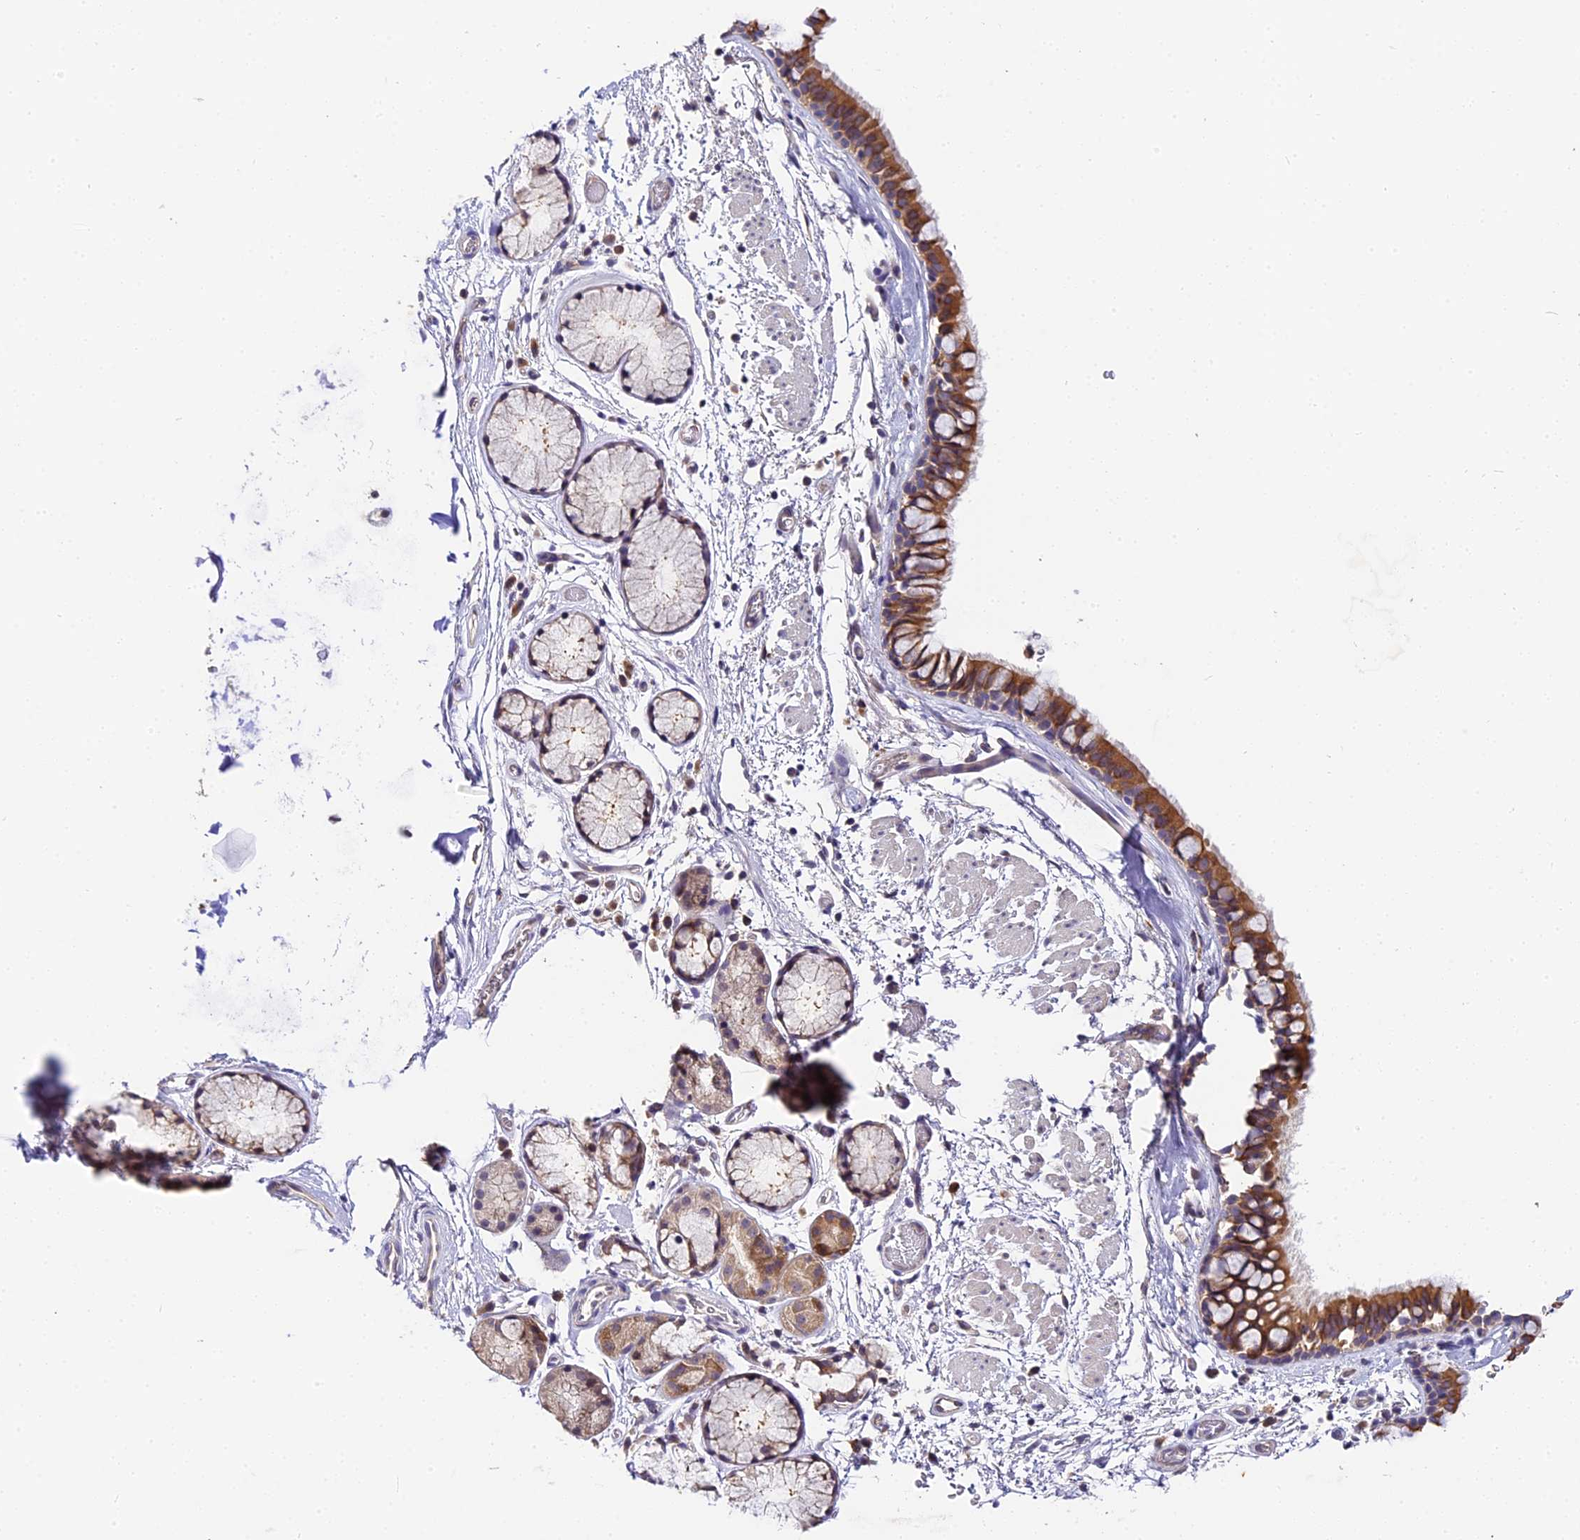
{"staining": {"intensity": "strong", "quantity": ">75%", "location": "cytoplasmic/membranous"}, "tissue": "bronchus", "cell_type": "Respiratory epithelial cells", "image_type": "normal", "snomed": [{"axis": "morphology", "description": "Normal tissue, NOS"}, {"axis": "topography", "description": "Bronchus"}], "caption": "Normal bronchus was stained to show a protein in brown. There is high levels of strong cytoplasmic/membranous positivity in about >75% of respiratory epithelial cells. The staining is performed using DAB brown chromogen to label protein expression. The nuclei are counter-stained blue using hematoxylin.", "gene": "BSCL2", "patient": {"sex": "male", "age": 65}}